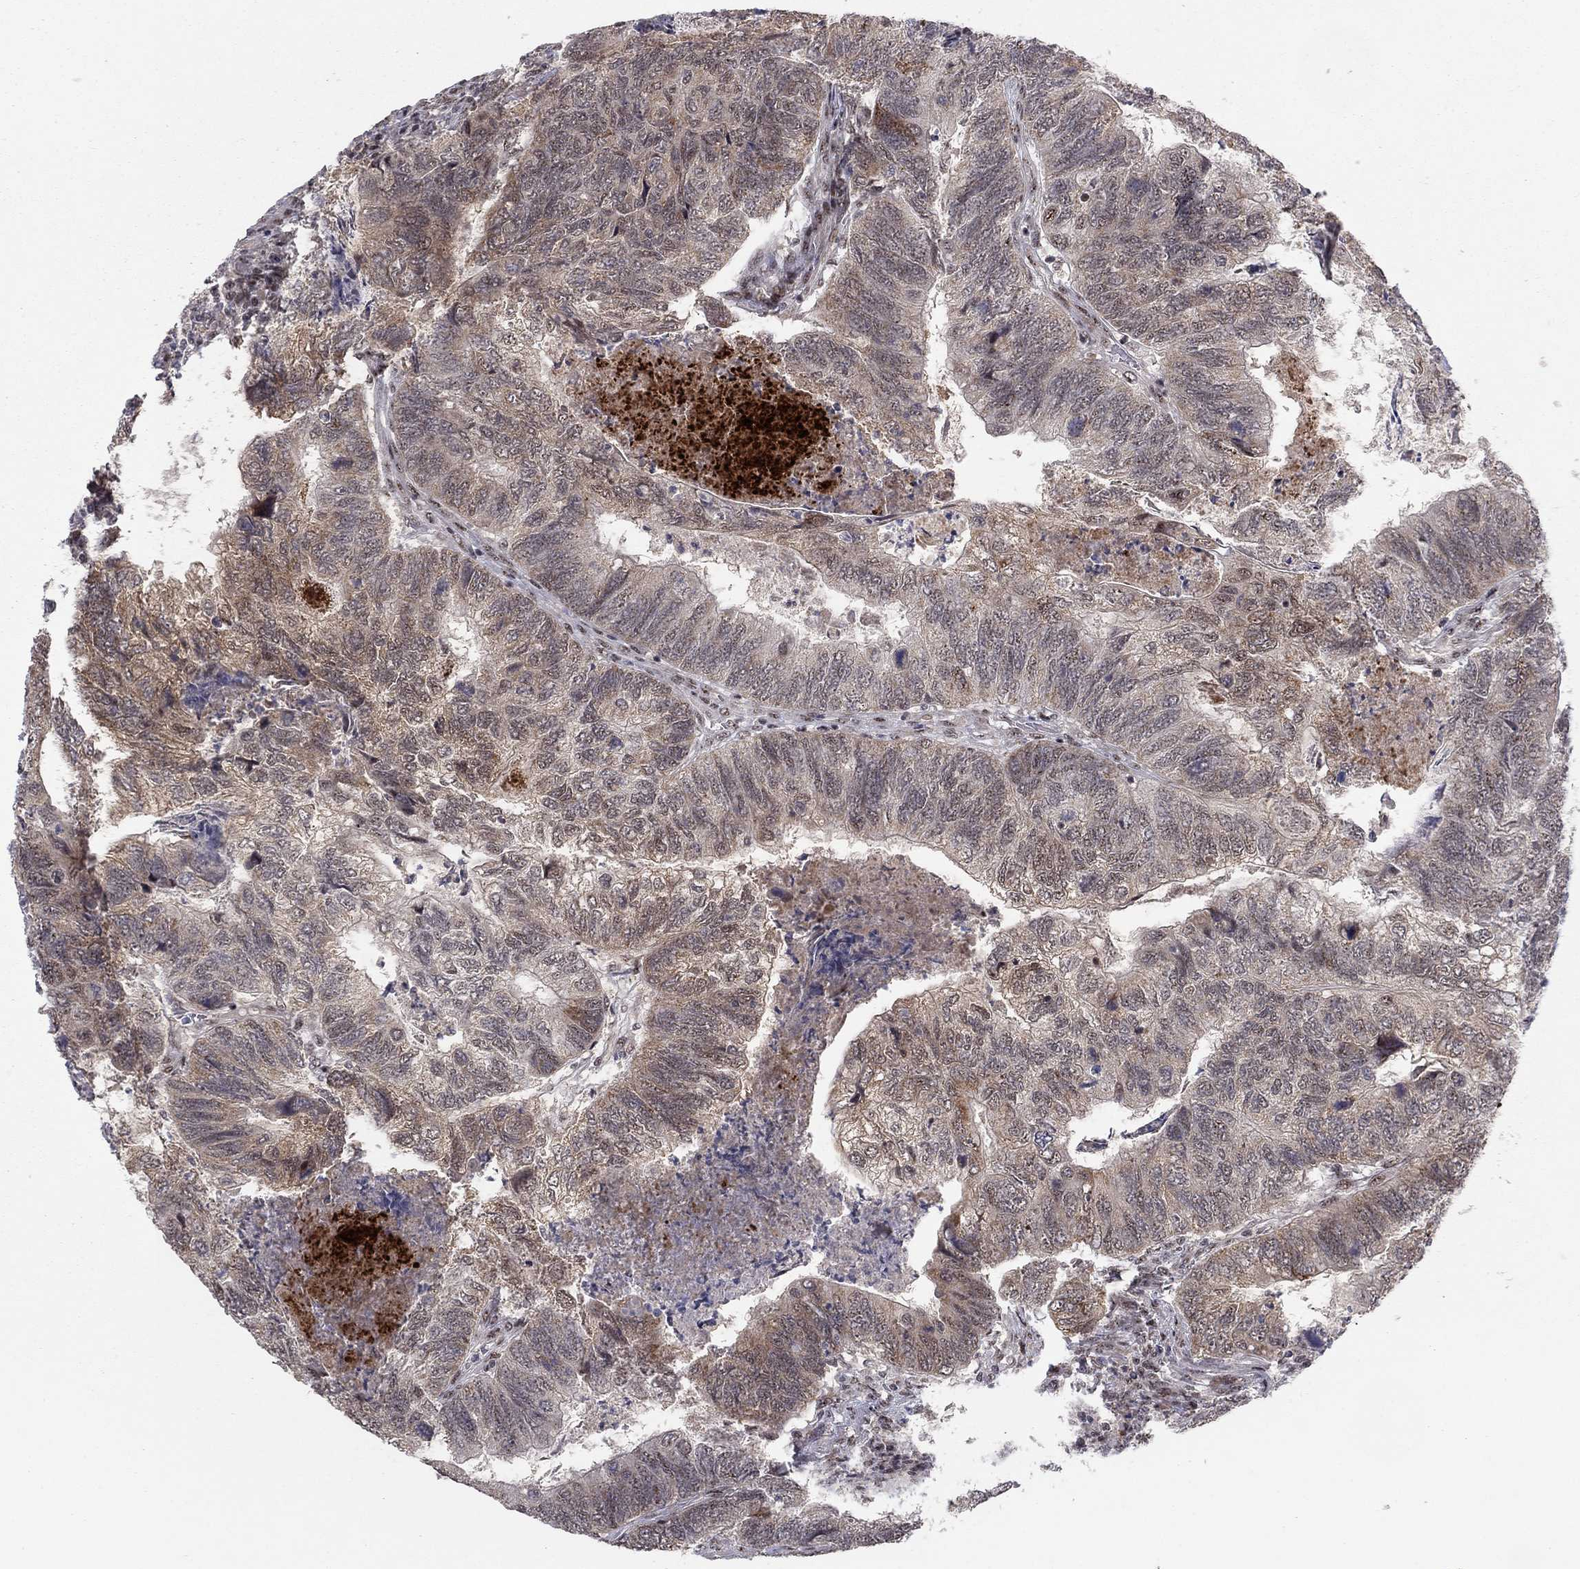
{"staining": {"intensity": "weak", "quantity": "<25%", "location": "cytoplasmic/membranous"}, "tissue": "colorectal cancer", "cell_type": "Tumor cells", "image_type": "cancer", "snomed": [{"axis": "morphology", "description": "Adenocarcinoma, NOS"}, {"axis": "topography", "description": "Colon"}], "caption": "DAB (3,3'-diaminobenzidine) immunohistochemical staining of adenocarcinoma (colorectal) exhibits no significant positivity in tumor cells.", "gene": "ZNF395", "patient": {"sex": "female", "age": 67}}